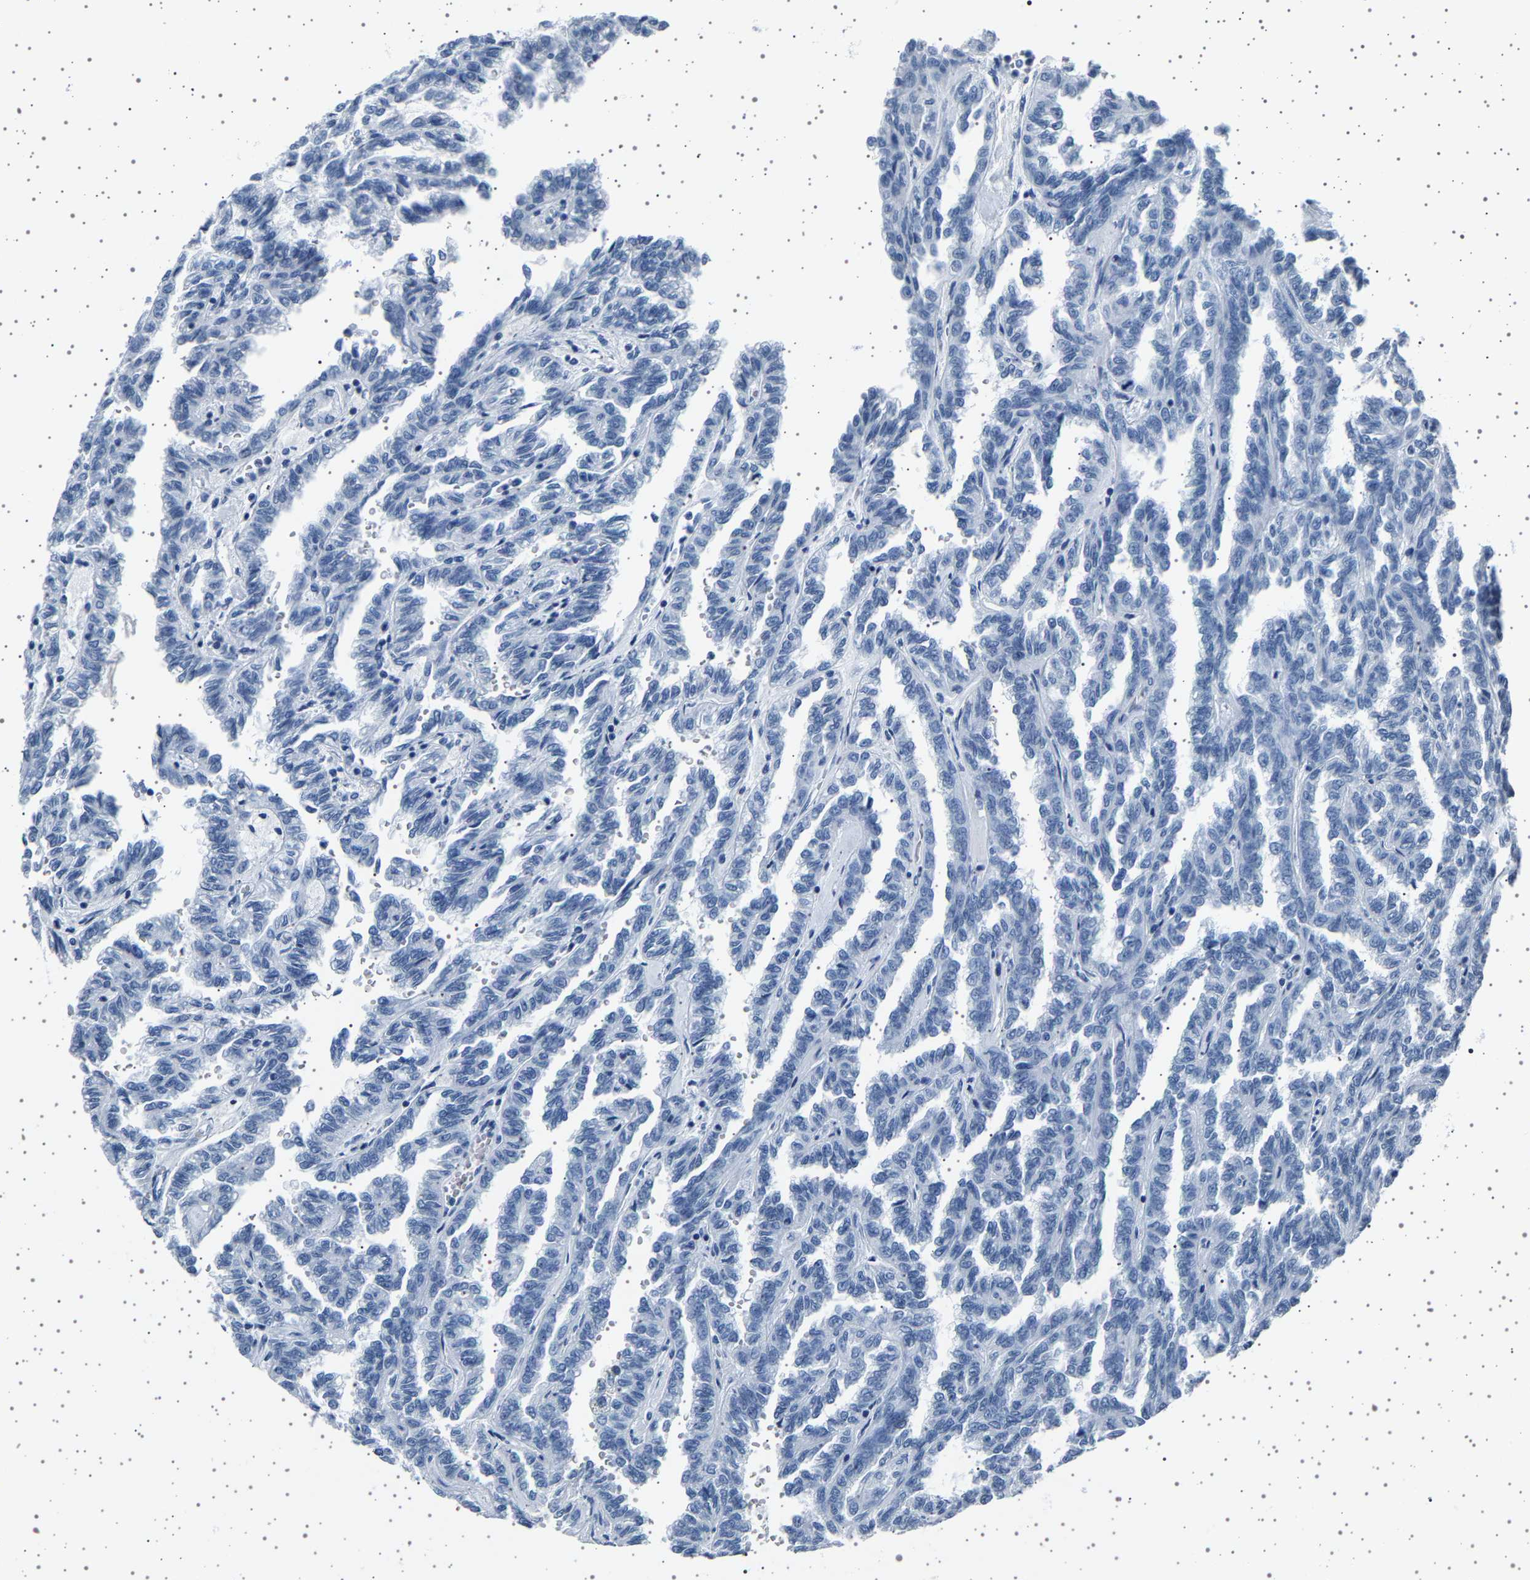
{"staining": {"intensity": "negative", "quantity": "none", "location": "none"}, "tissue": "renal cancer", "cell_type": "Tumor cells", "image_type": "cancer", "snomed": [{"axis": "morphology", "description": "Inflammation, NOS"}, {"axis": "morphology", "description": "Adenocarcinoma, NOS"}, {"axis": "topography", "description": "Kidney"}], "caption": "IHC of human renal cancer reveals no staining in tumor cells.", "gene": "TFF3", "patient": {"sex": "male", "age": 68}}